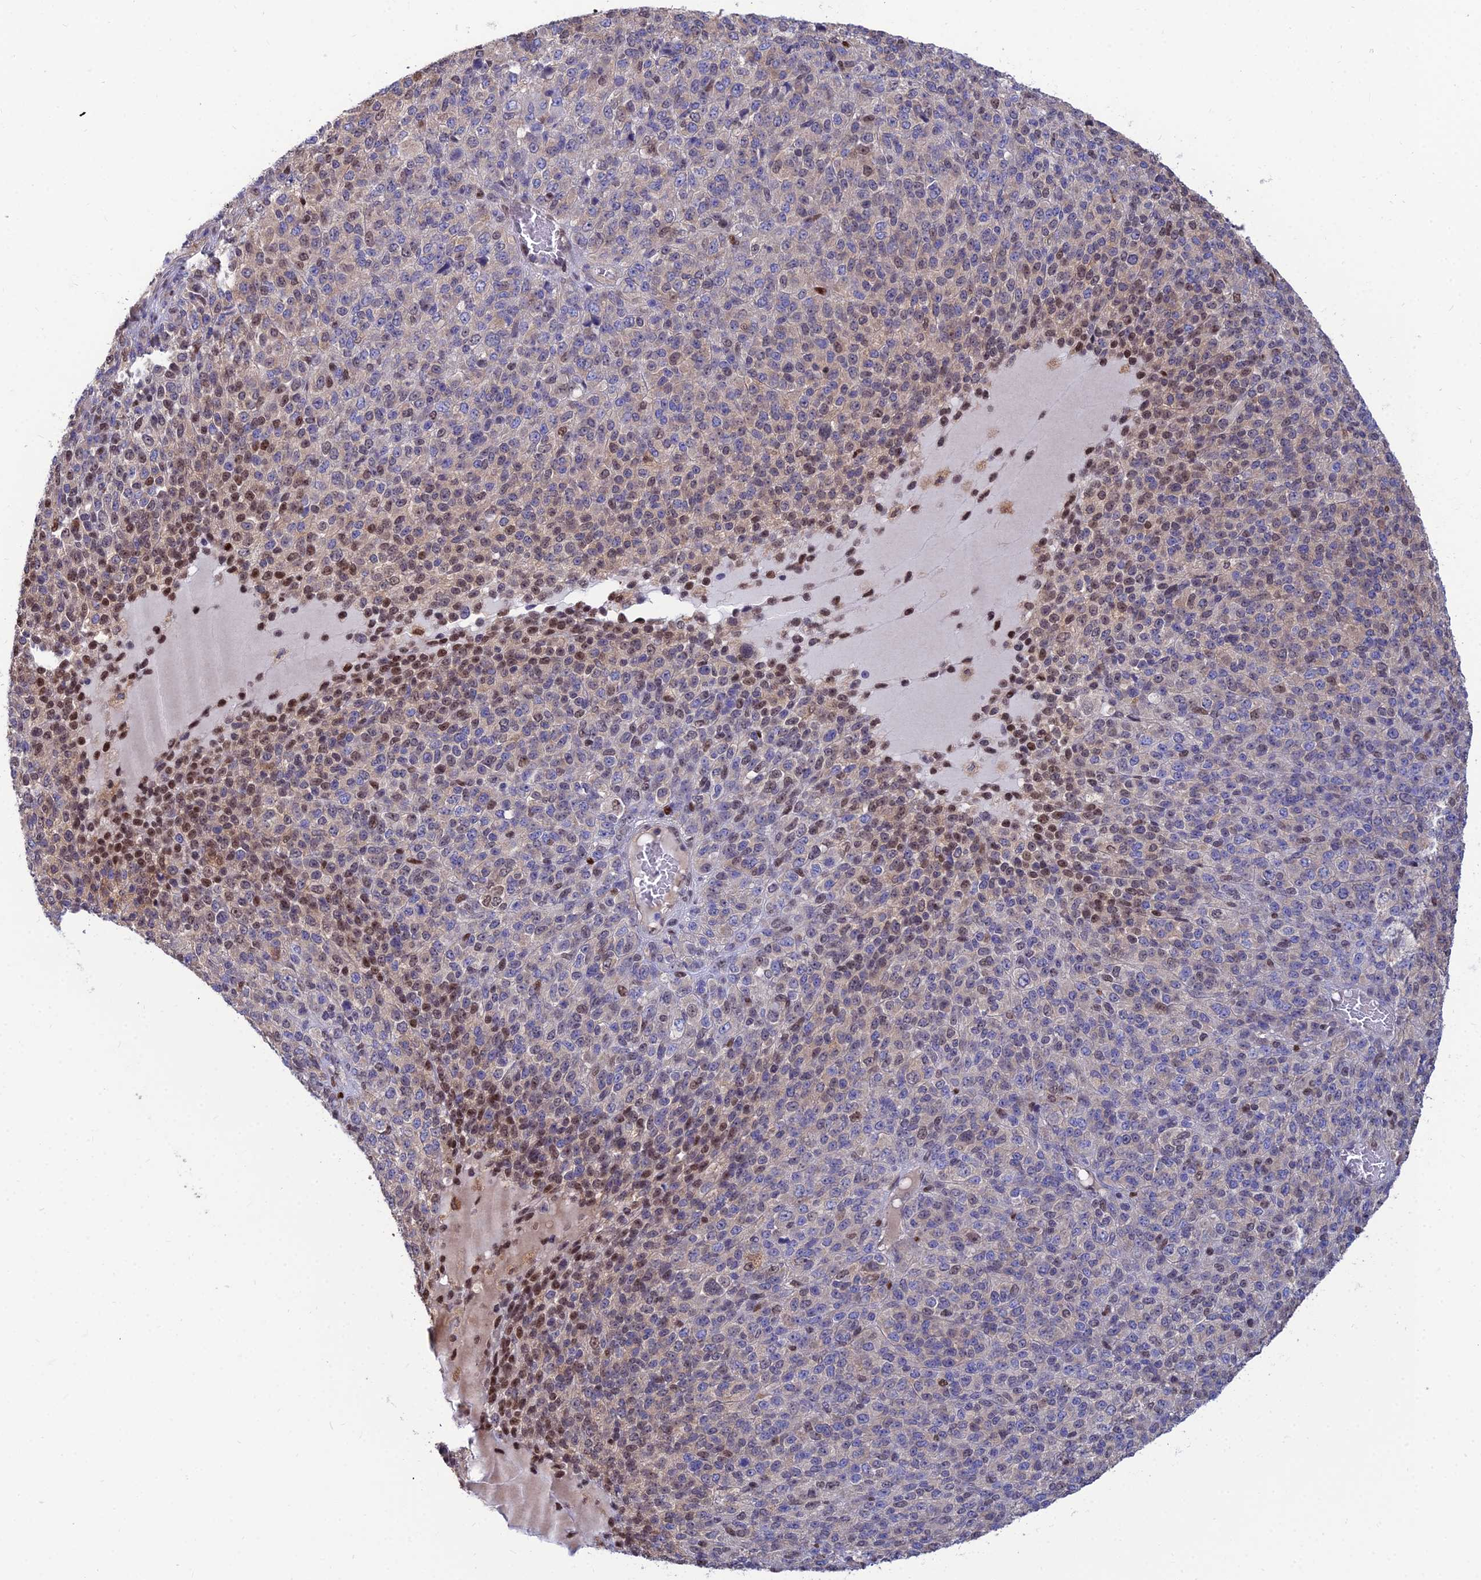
{"staining": {"intensity": "moderate", "quantity": "25%-75%", "location": "nuclear"}, "tissue": "melanoma", "cell_type": "Tumor cells", "image_type": "cancer", "snomed": [{"axis": "morphology", "description": "Malignant melanoma, Metastatic site"}, {"axis": "topography", "description": "Brain"}], "caption": "High-power microscopy captured an IHC histopathology image of malignant melanoma (metastatic site), revealing moderate nuclear expression in approximately 25%-75% of tumor cells. Ihc stains the protein in brown and the nuclei are stained blue.", "gene": "DNPEP", "patient": {"sex": "female", "age": 56}}